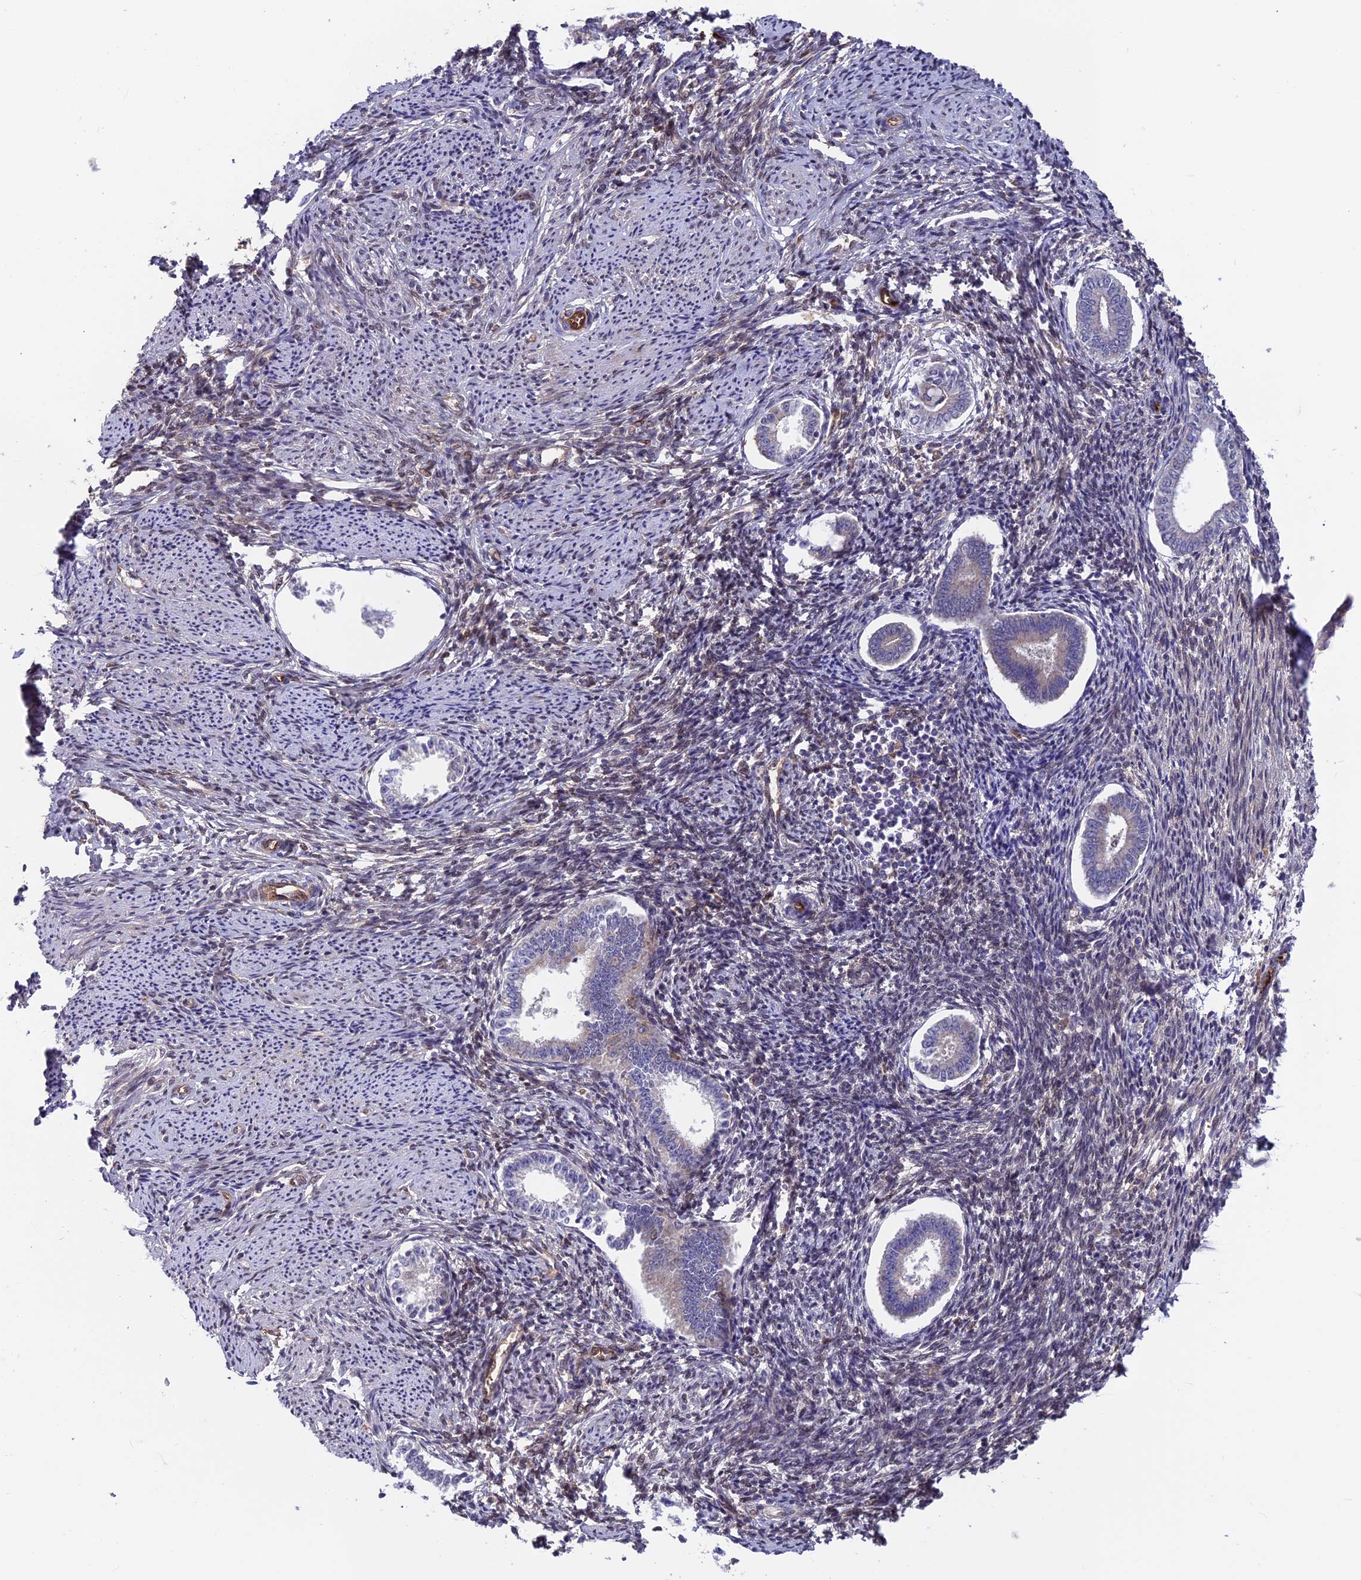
{"staining": {"intensity": "weak", "quantity": "<25%", "location": "cytoplasmic/membranous"}, "tissue": "endometrium", "cell_type": "Cells in endometrial stroma", "image_type": "normal", "snomed": [{"axis": "morphology", "description": "Normal tissue, NOS"}, {"axis": "topography", "description": "Endometrium"}], "caption": "High power microscopy histopathology image of an immunohistochemistry micrograph of normal endometrium, revealing no significant staining in cells in endometrial stroma.", "gene": "MAST2", "patient": {"sex": "female", "age": 56}}